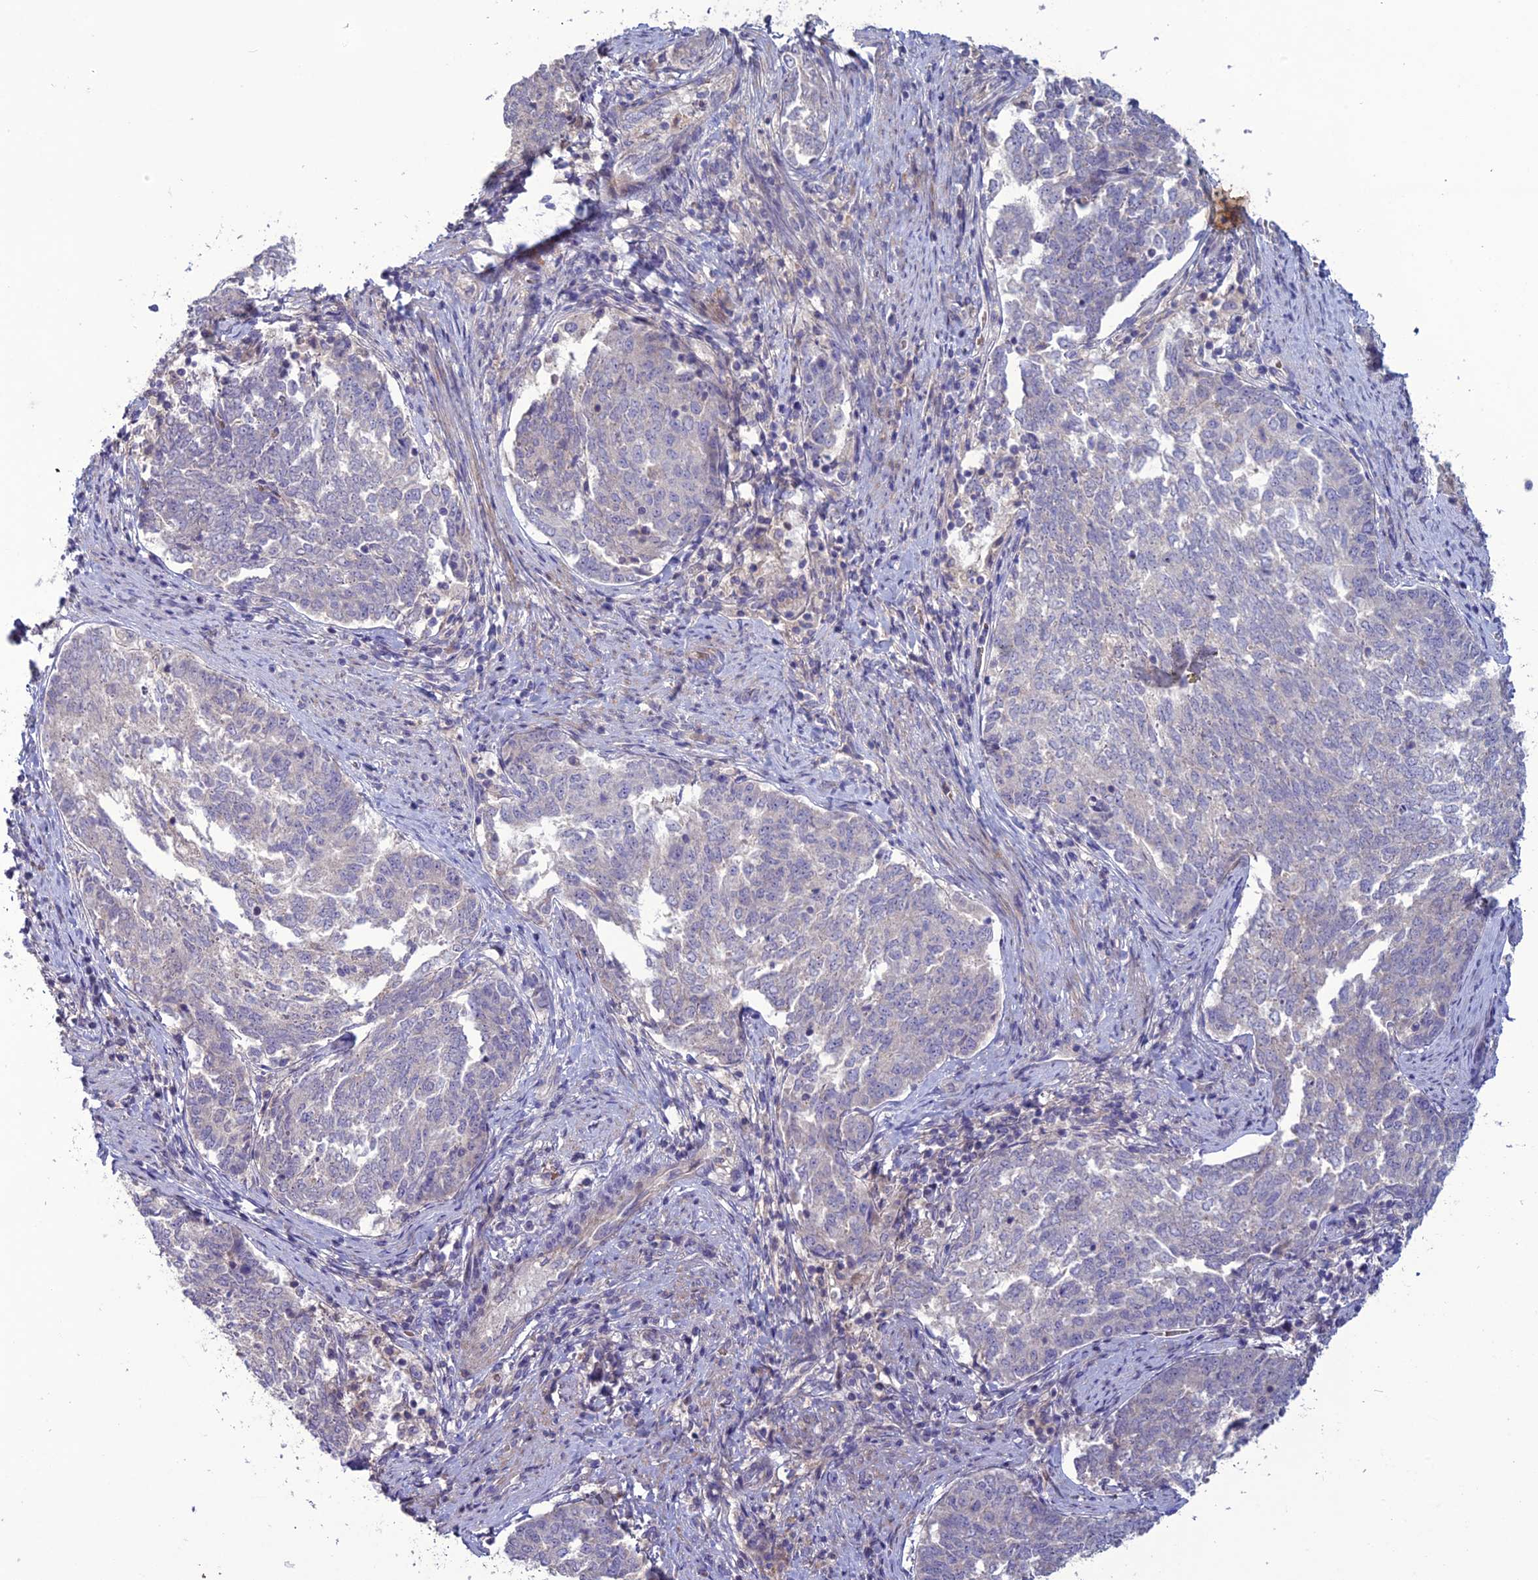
{"staining": {"intensity": "negative", "quantity": "none", "location": "none"}, "tissue": "endometrial cancer", "cell_type": "Tumor cells", "image_type": "cancer", "snomed": [{"axis": "morphology", "description": "Adenocarcinoma, NOS"}, {"axis": "topography", "description": "Endometrium"}], "caption": "Micrograph shows no significant protein expression in tumor cells of endometrial cancer (adenocarcinoma).", "gene": "C2orf76", "patient": {"sex": "female", "age": 80}}